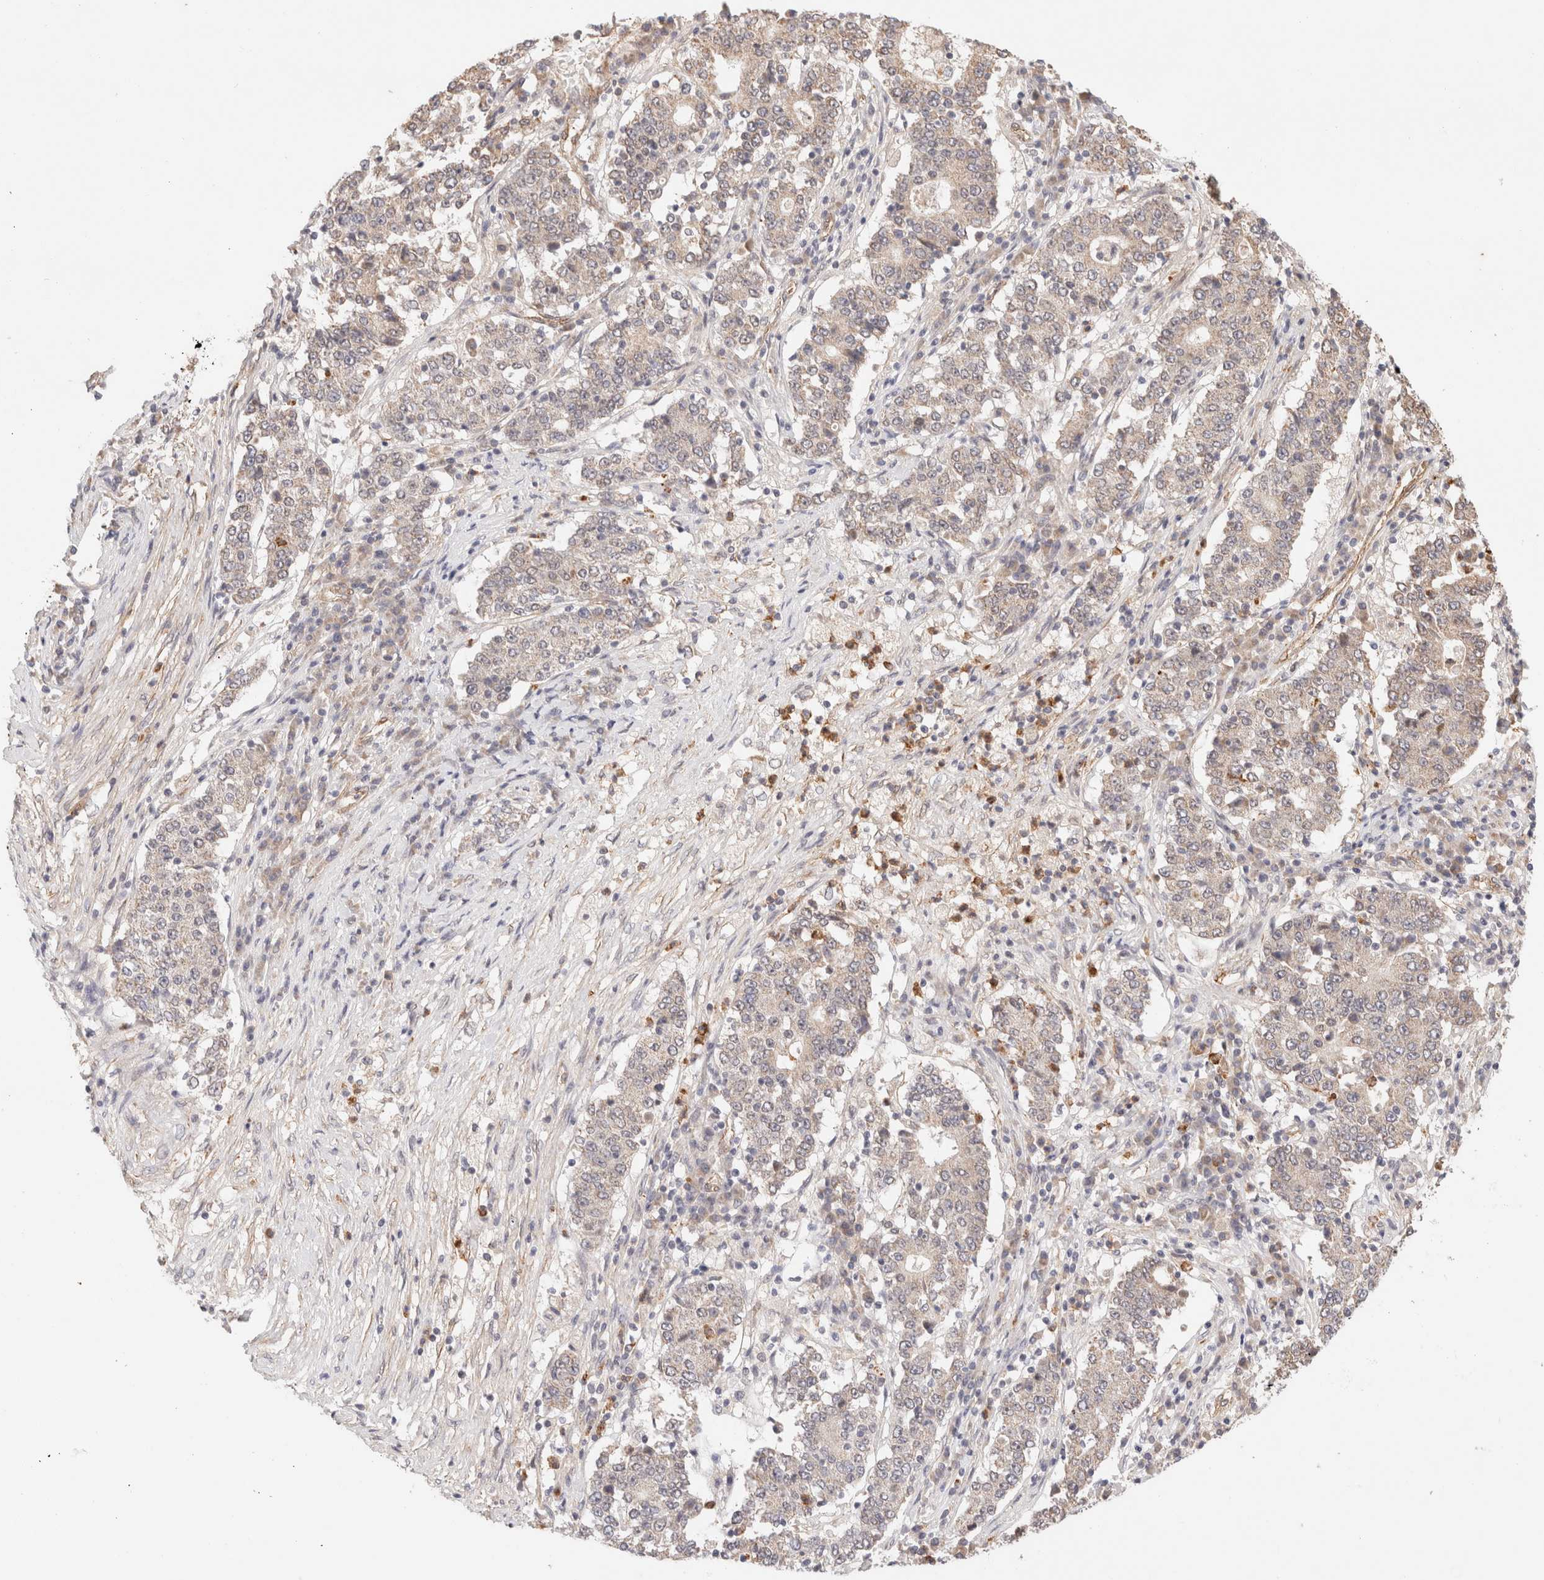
{"staining": {"intensity": "weak", "quantity": ">75%", "location": "cytoplasmic/membranous"}, "tissue": "stomach cancer", "cell_type": "Tumor cells", "image_type": "cancer", "snomed": [{"axis": "morphology", "description": "Adenocarcinoma, NOS"}, {"axis": "topography", "description": "Stomach"}], "caption": "Stomach cancer (adenocarcinoma) tissue shows weak cytoplasmic/membranous staining in about >75% of tumor cells, visualized by immunohistochemistry.", "gene": "BRPF3", "patient": {"sex": "male", "age": 59}}